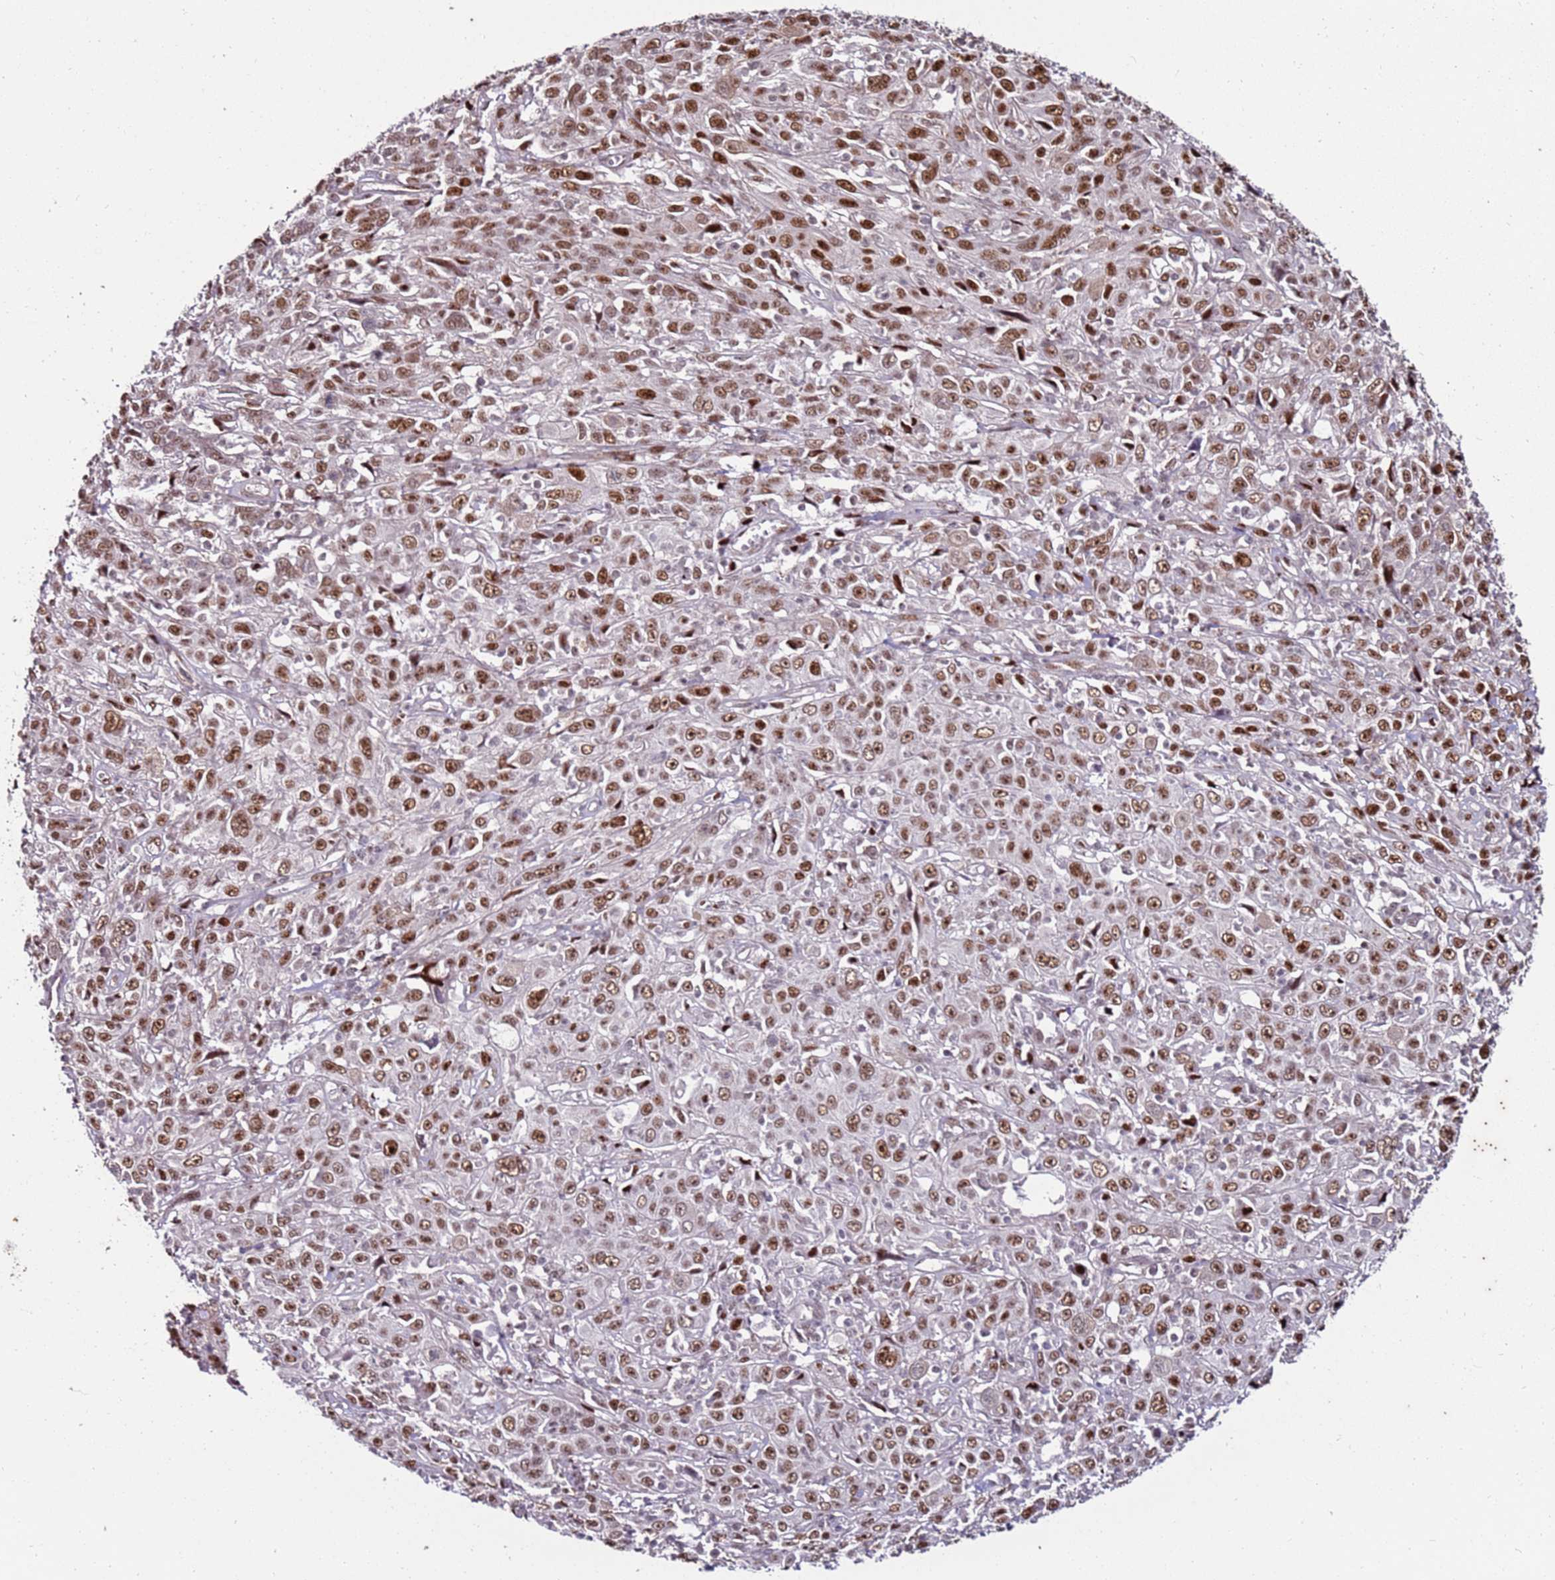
{"staining": {"intensity": "moderate", "quantity": ">75%", "location": "nuclear"}, "tissue": "cervical cancer", "cell_type": "Tumor cells", "image_type": "cancer", "snomed": [{"axis": "morphology", "description": "Squamous cell carcinoma, NOS"}, {"axis": "topography", "description": "Cervix"}], "caption": "The immunohistochemical stain shows moderate nuclear staining in tumor cells of cervical cancer (squamous cell carcinoma) tissue.", "gene": "KPNA4", "patient": {"sex": "female", "age": 46}}